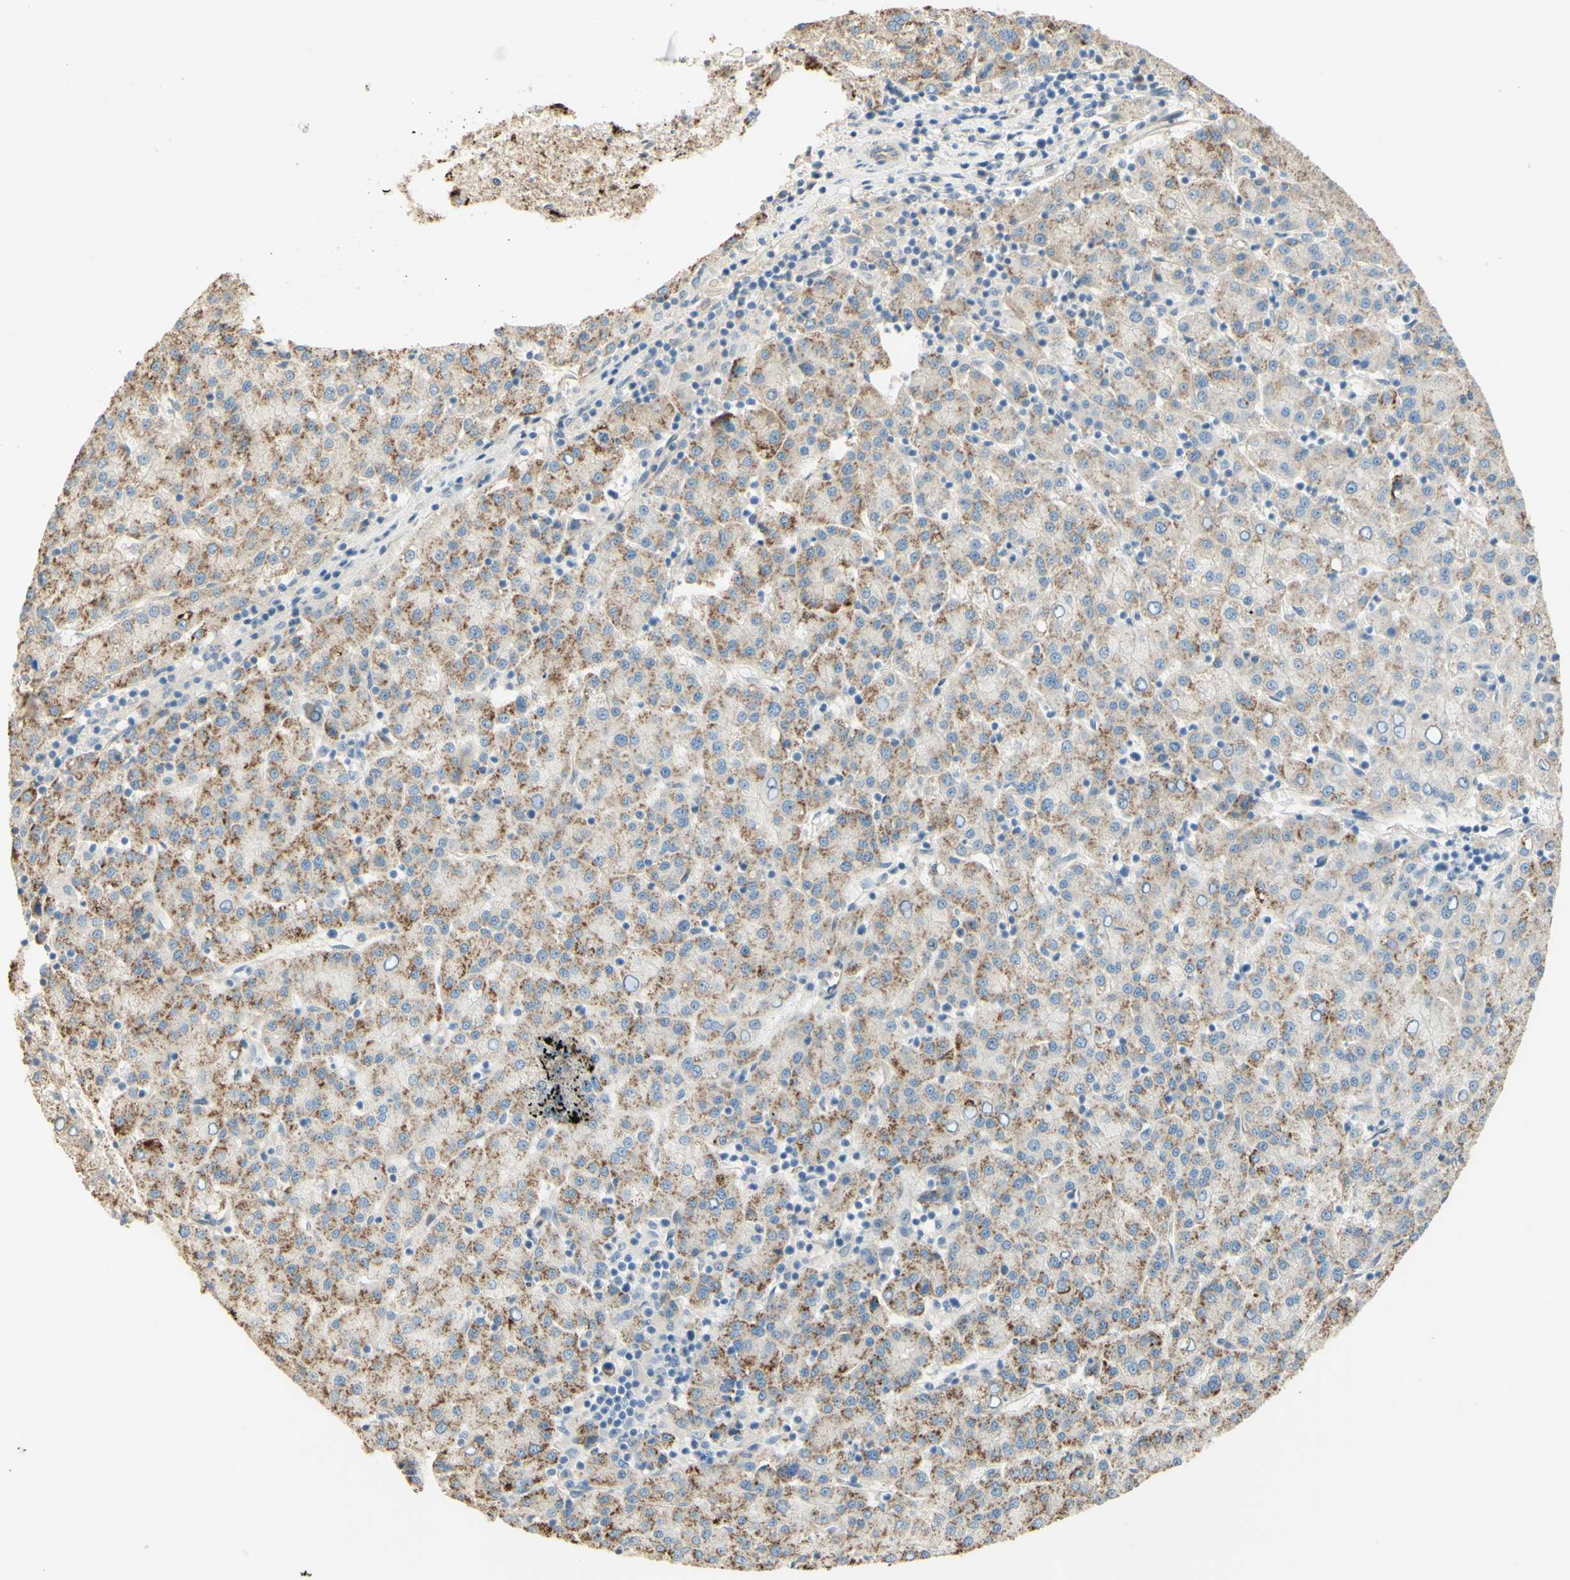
{"staining": {"intensity": "moderate", "quantity": "25%-75%", "location": "cytoplasmic/membranous"}, "tissue": "liver cancer", "cell_type": "Tumor cells", "image_type": "cancer", "snomed": [{"axis": "morphology", "description": "Carcinoma, Hepatocellular, NOS"}, {"axis": "topography", "description": "Liver"}], "caption": "Liver hepatocellular carcinoma stained for a protein shows moderate cytoplasmic/membranous positivity in tumor cells.", "gene": "ANGPT2", "patient": {"sex": "female", "age": 58}}